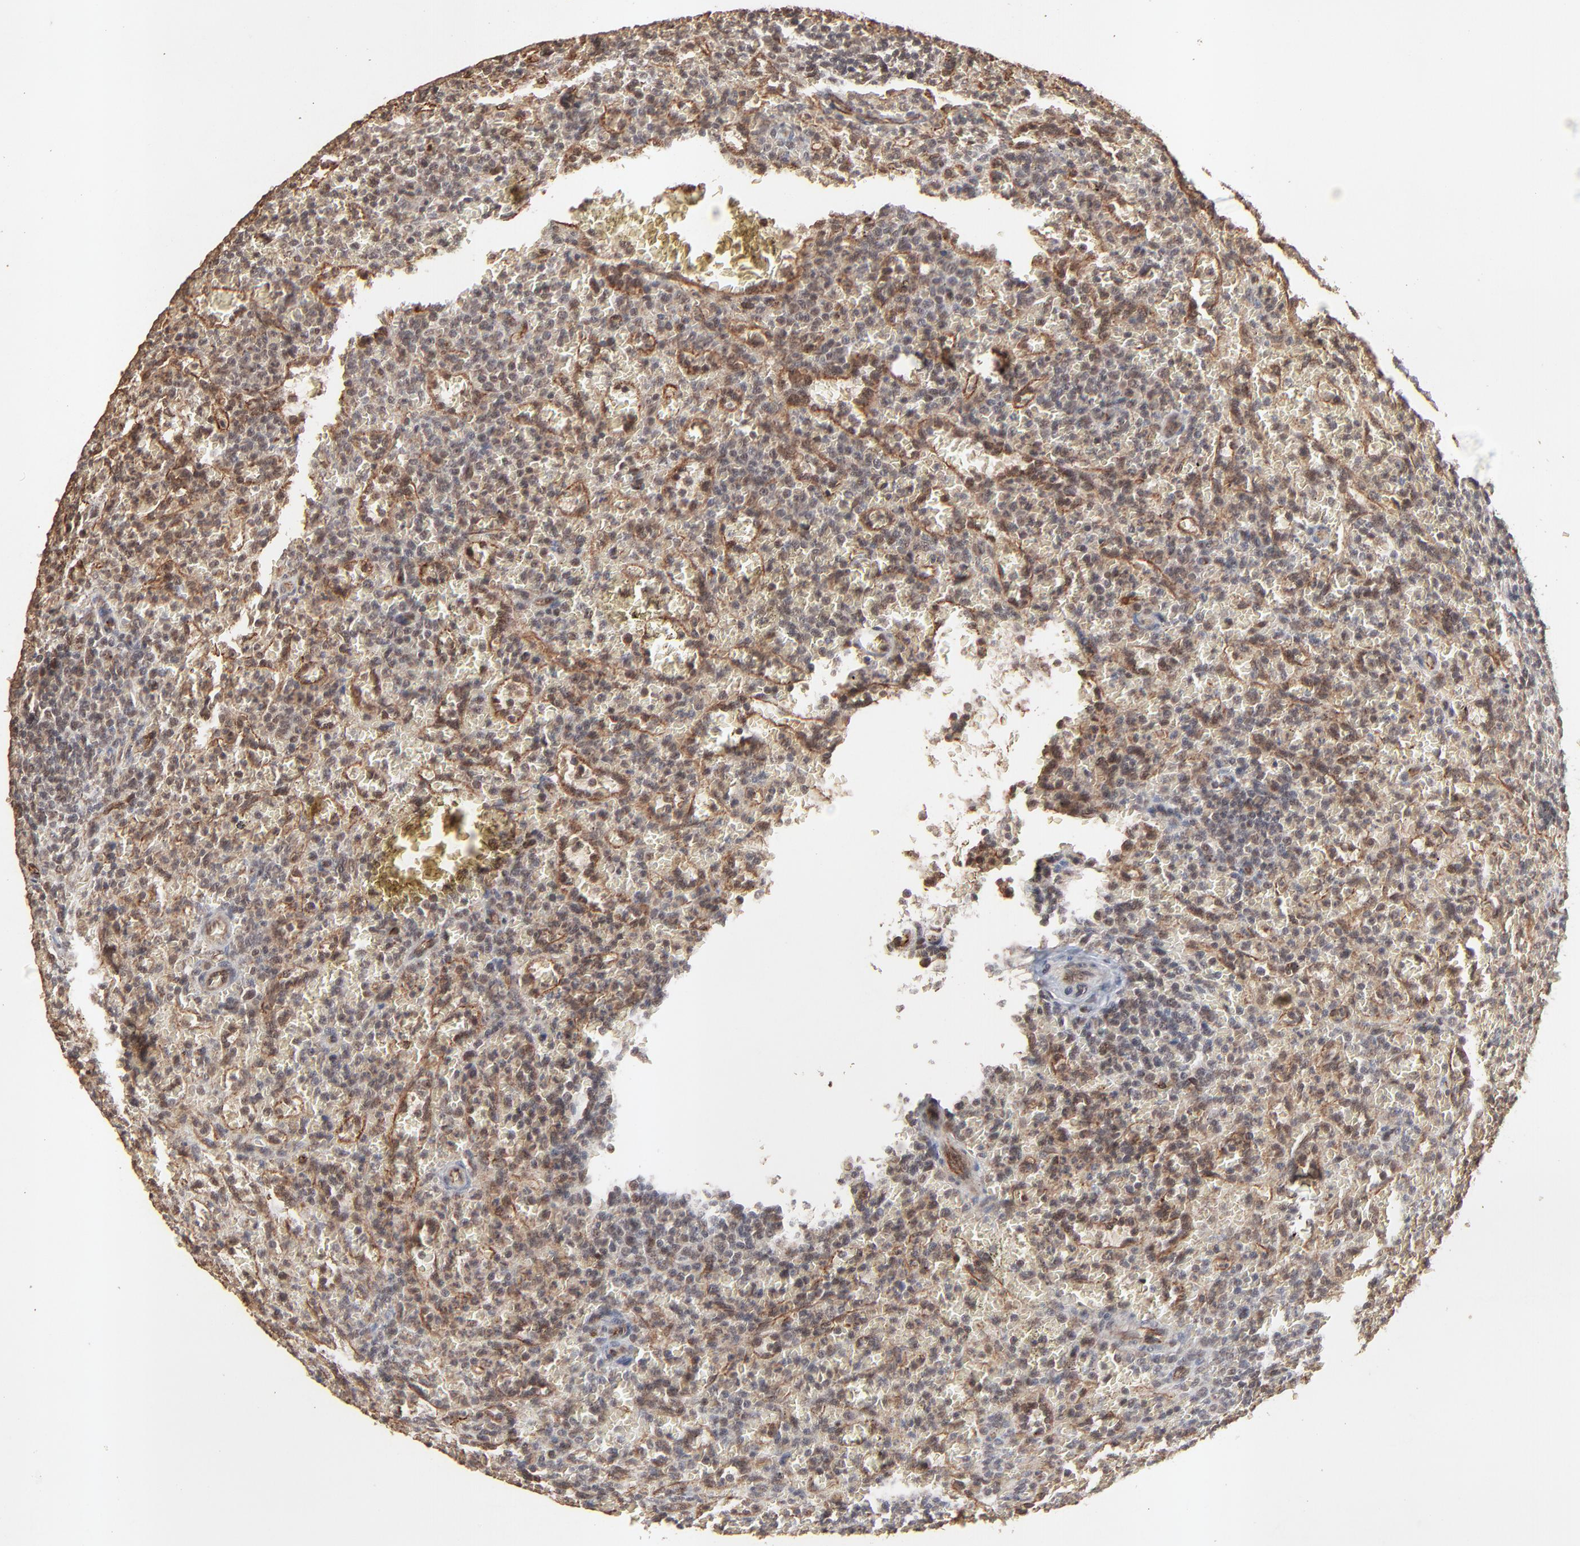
{"staining": {"intensity": "weak", "quantity": "25%-75%", "location": "nuclear"}, "tissue": "lymphoma", "cell_type": "Tumor cells", "image_type": "cancer", "snomed": [{"axis": "morphology", "description": "Malignant lymphoma, non-Hodgkin's type, Low grade"}, {"axis": "topography", "description": "Spleen"}], "caption": "About 25%-75% of tumor cells in low-grade malignant lymphoma, non-Hodgkin's type reveal weak nuclear protein staining as visualized by brown immunohistochemical staining.", "gene": "FAM227A", "patient": {"sex": "female", "age": 64}}